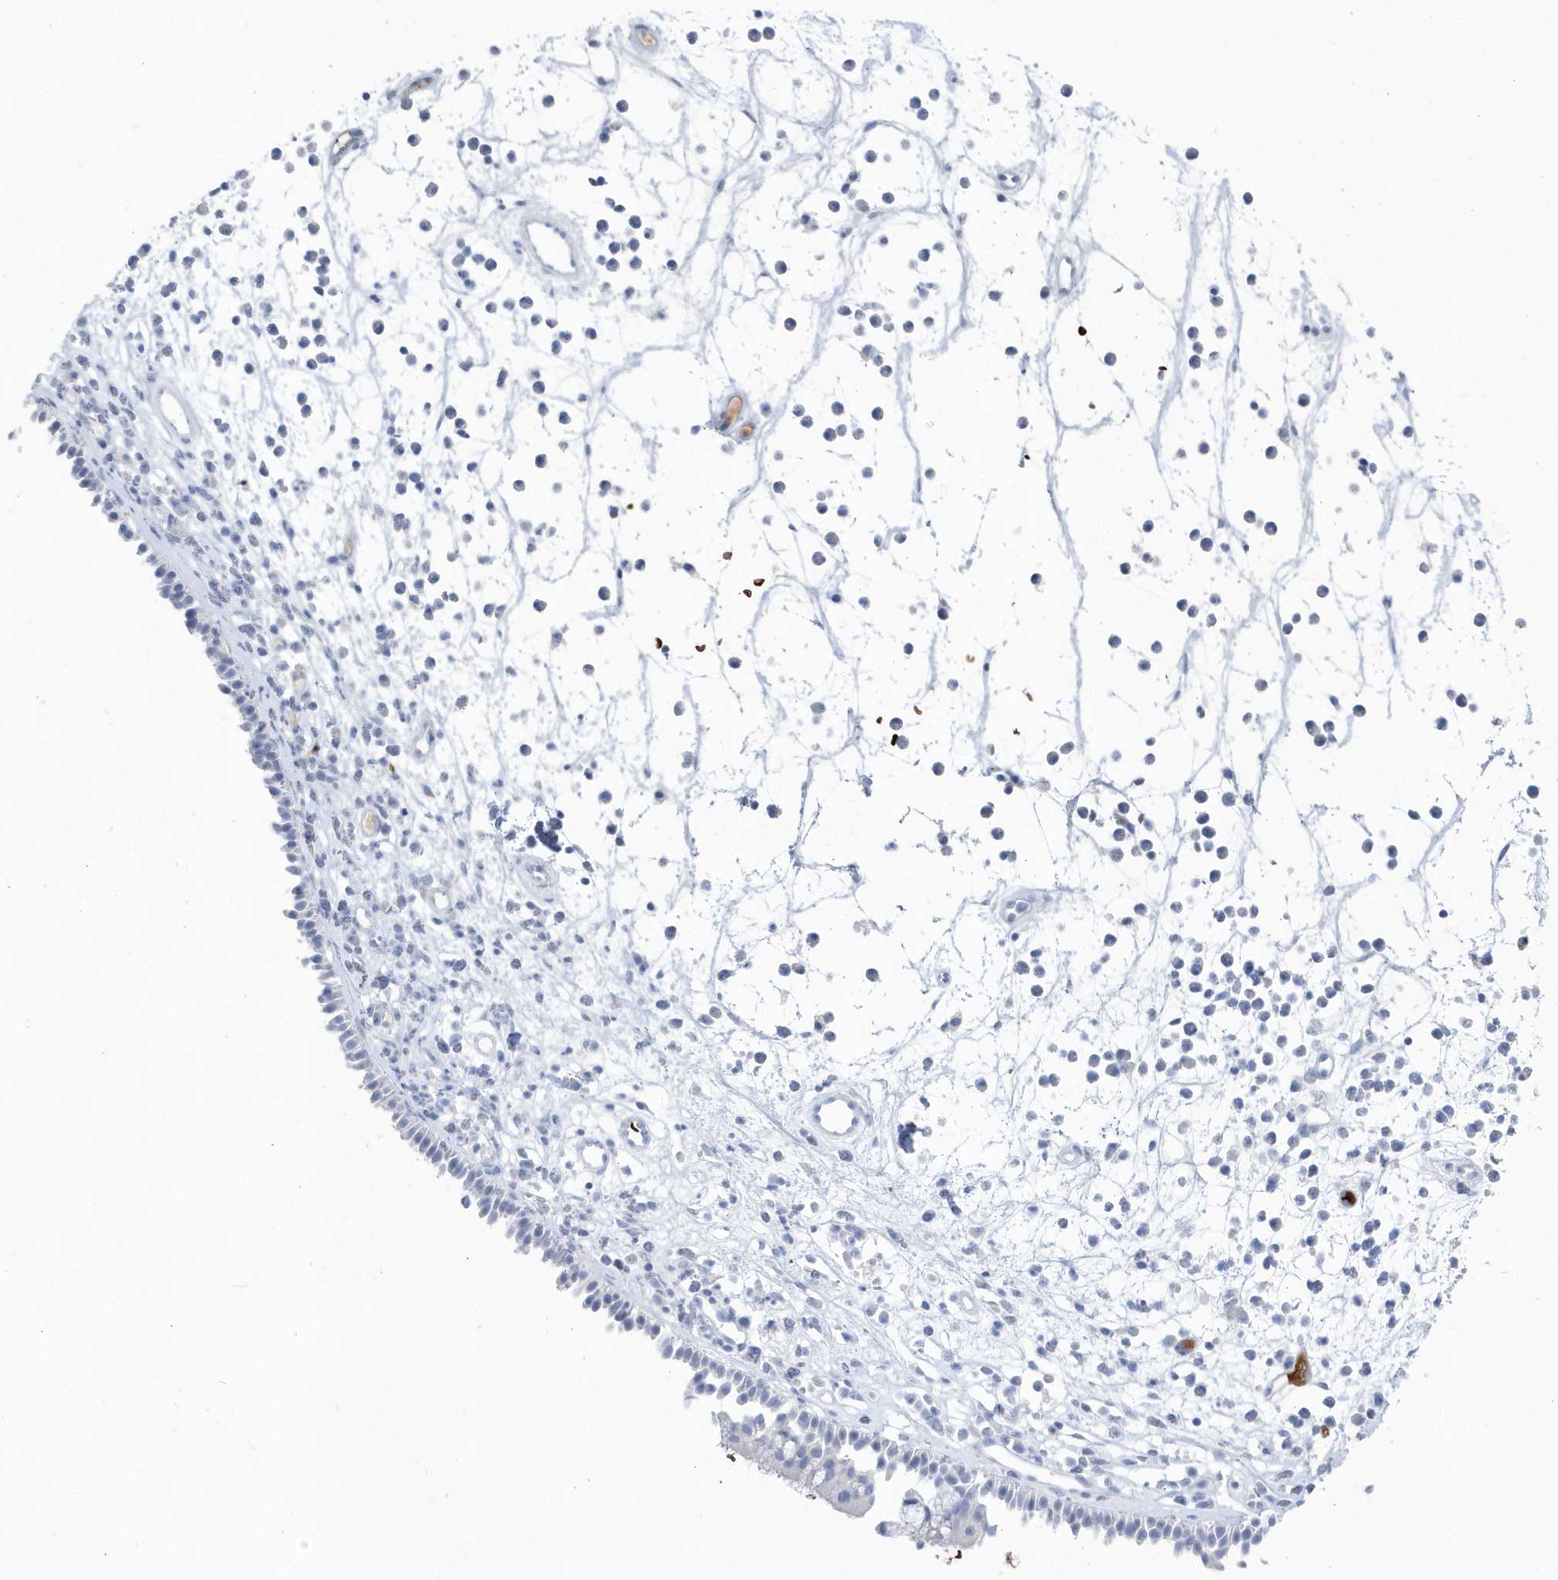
{"staining": {"intensity": "negative", "quantity": "none", "location": "none"}, "tissue": "nasopharynx", "cell_type": "Respiratory epithelial cells", "image_type": "normal", "snomed": [{"axis": "morphology", "description": "Normal tissue, NOS"}, {"axis": "morphology", "description": "Inflammation, NOS"}, {"axis": "morphology", "description": "Malignant melanoma, Metastatic site"}, {"axis": "topography", "description": "Nasopharynx"}], "caption": "Immunohistochemical staining of normal nasopharynx shows no significant expression in respiratory epithelial cells.", "gene": "HBA2", "patient": {"sex": "male", "age": 70}}